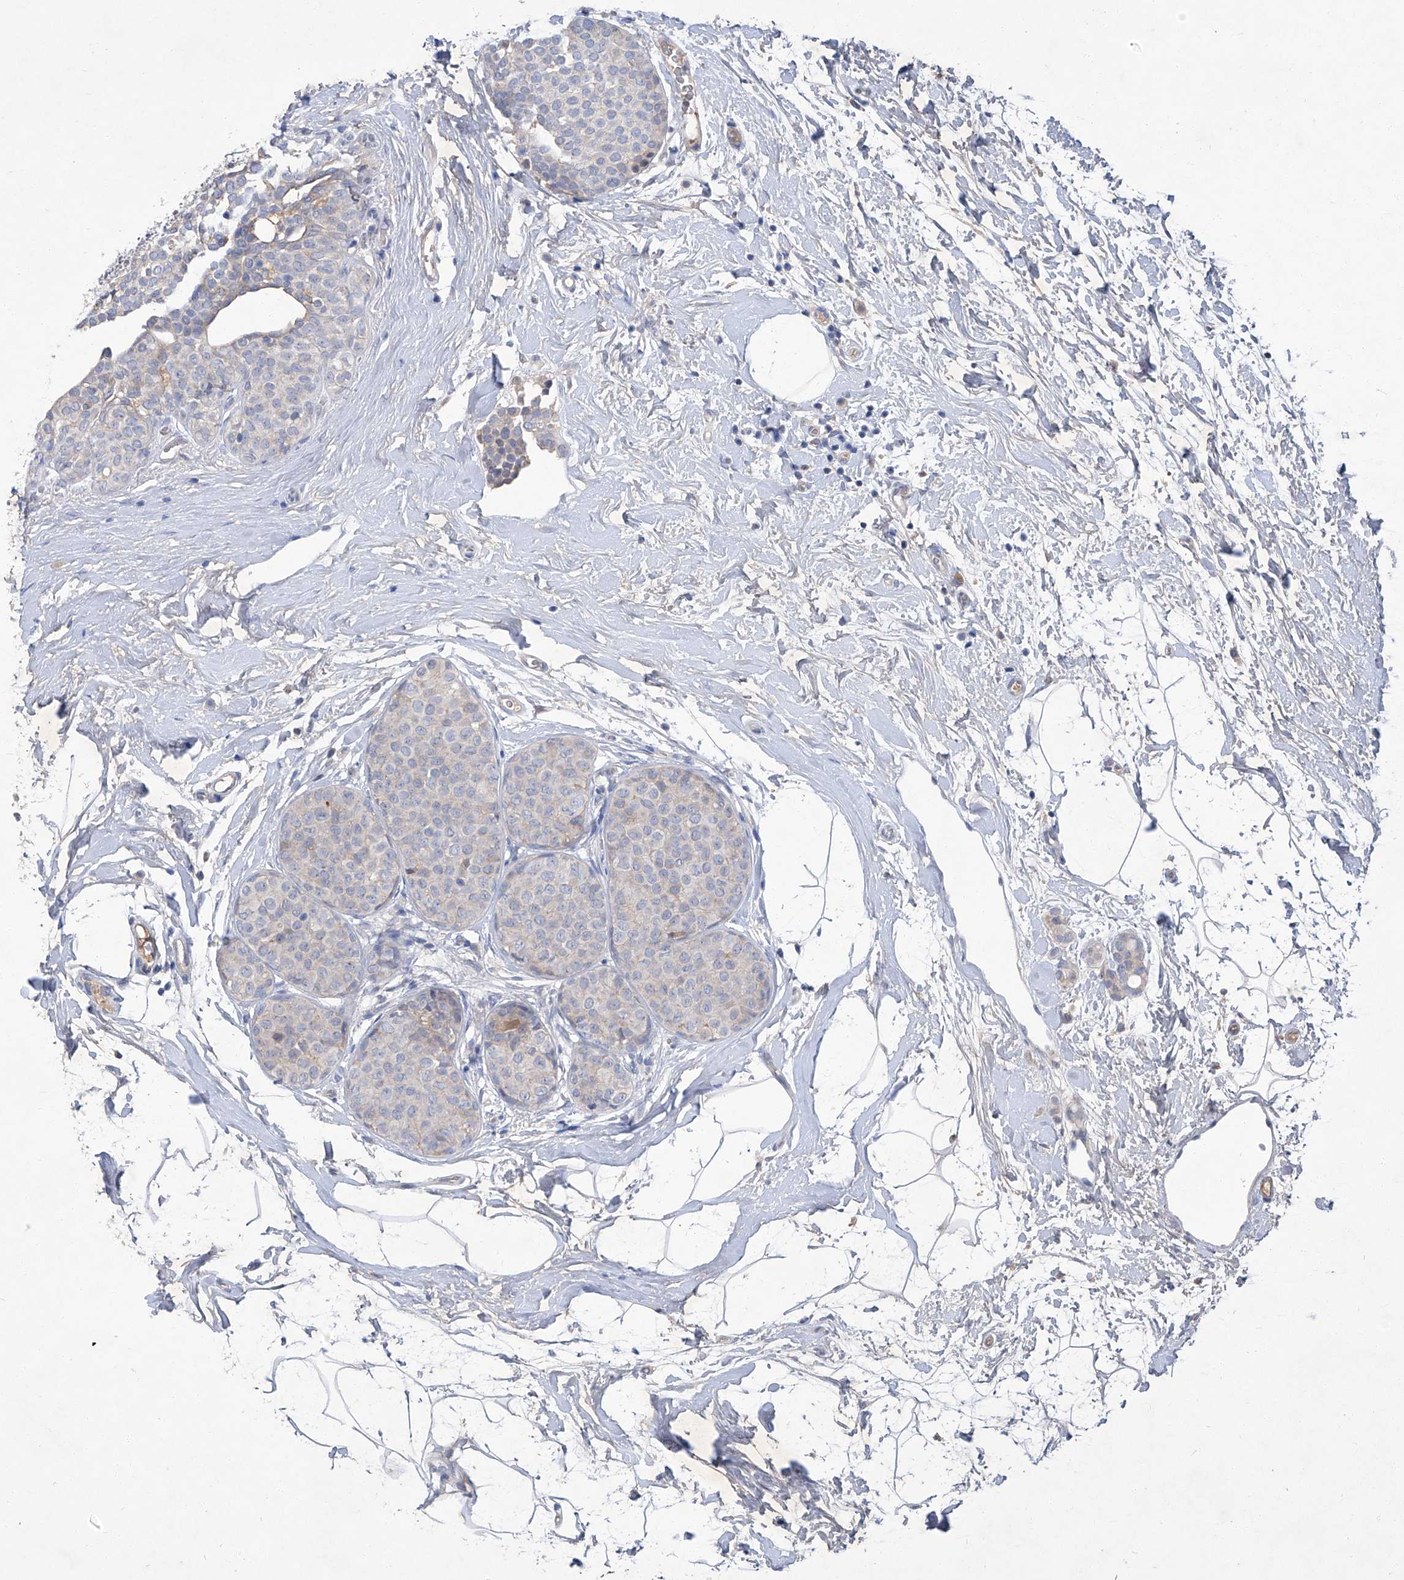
{"staining": {"intensity": "negative", "quantity": "none", "location": "none"}, "tissue": "breast cancer", "cell_type": "Tumor cells", "image_type": "cancer", "snomed": [{"axis": "morphology", "description": "Lobular carcinoma, in situ"}, {"axis": "morphology", "description": "Lobular carcinoma"}, {"axis": "topography", "description": "Breast"}], "caption": "Tumor cells show no significant protein staining in breast cancer.", "gene": "SBK2", "patient": {"sex": "female", "age": 41}}